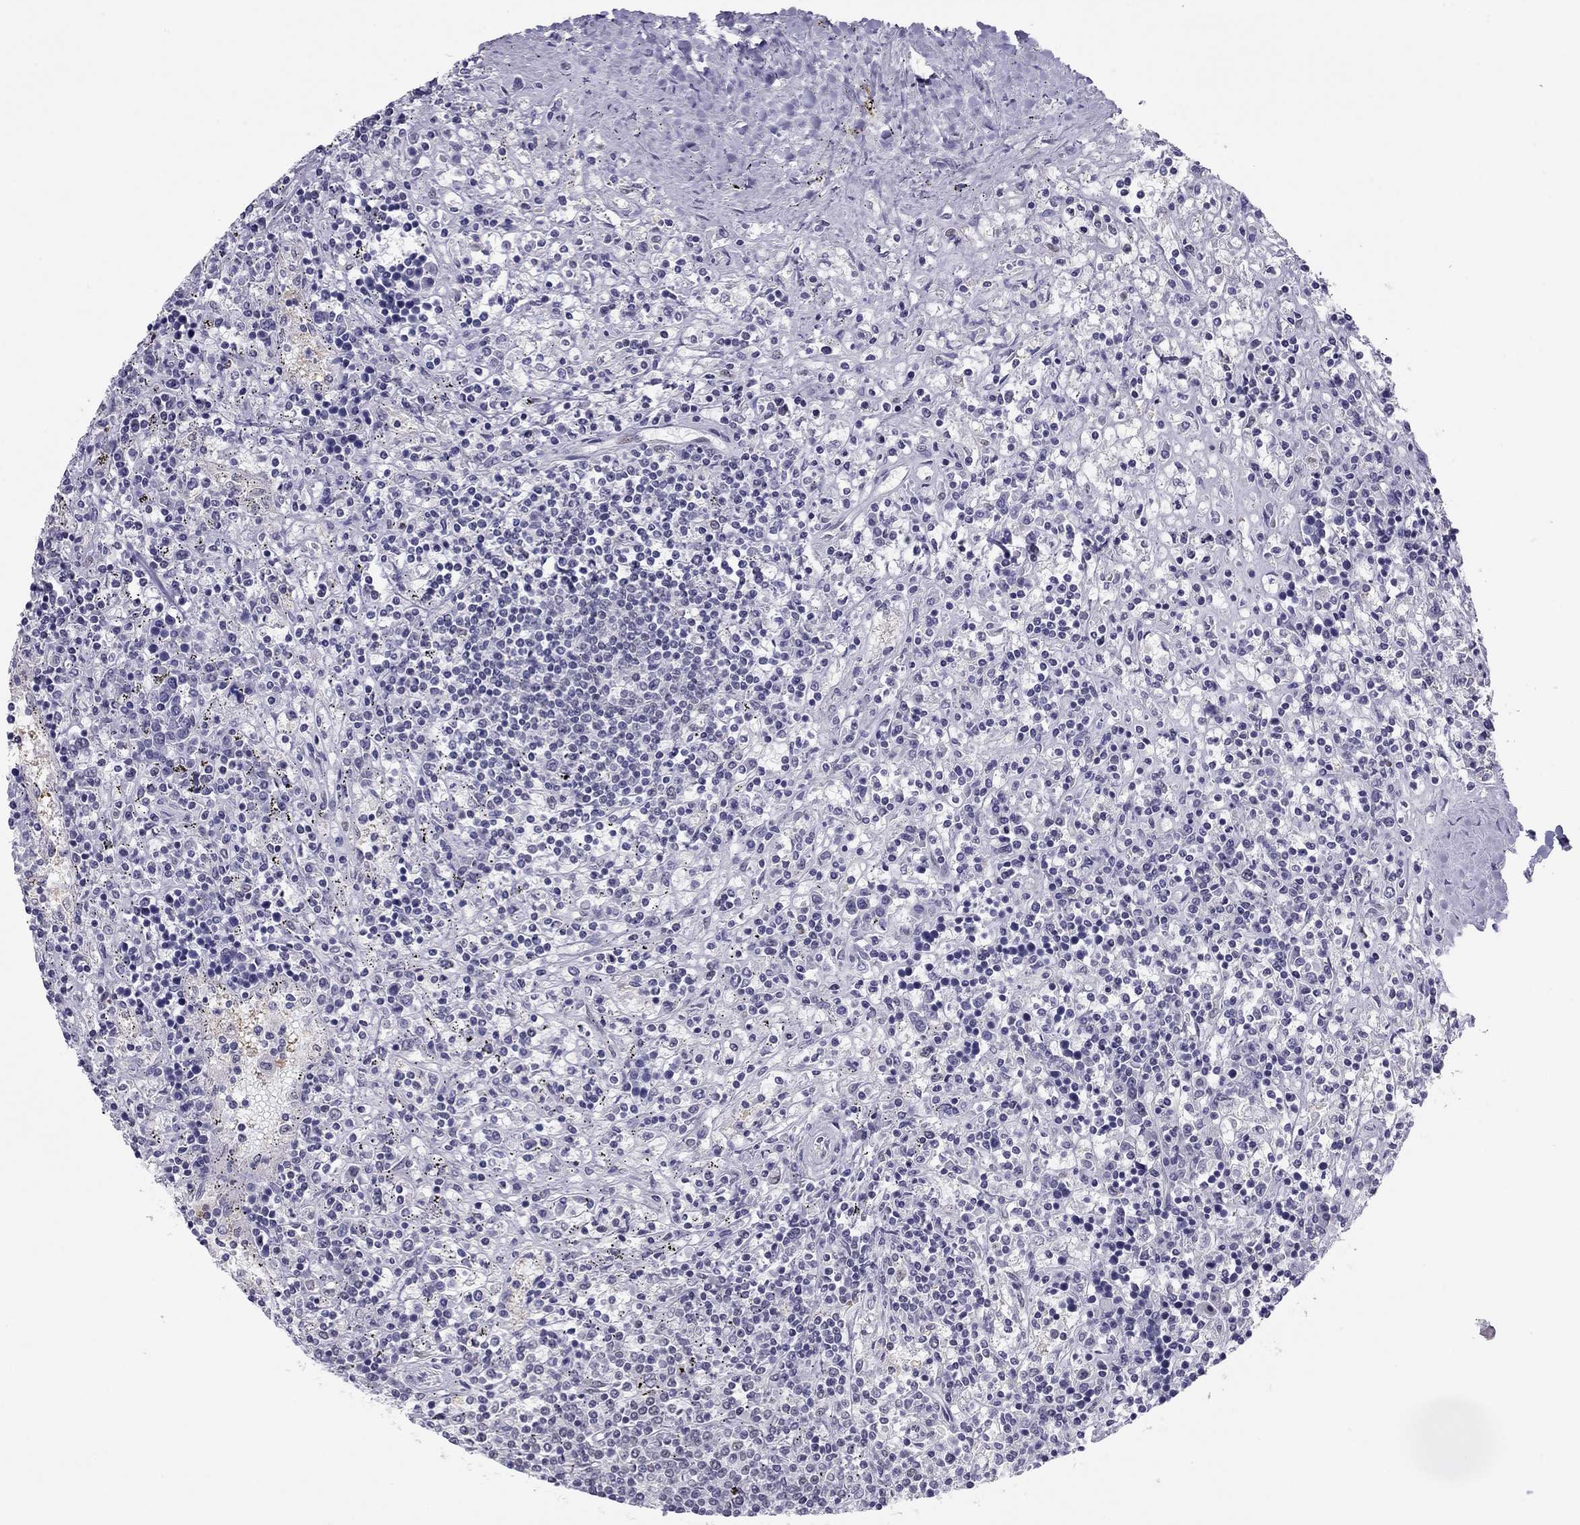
{"staining": {"intensity": "negative", "quantity": "none", "location": "none"}, "tissue": "lymphoma", "cell_type": "Tumor cells", "image_type": "cancer", "snomed": [{"axis": "morphology", "description": "Malignant lymphoma, non-Hodgkin's type, Low grade"}, {"axis": "topography", "description": "Spleen"}], "caption": "IHC photomicrograph of neoplastic tissue: lymphoma stained with DAB exhibits no significant protein expression in tumor cells.", "gene": "DOT1L", "patient": {"sex": "male", "age": 62}}